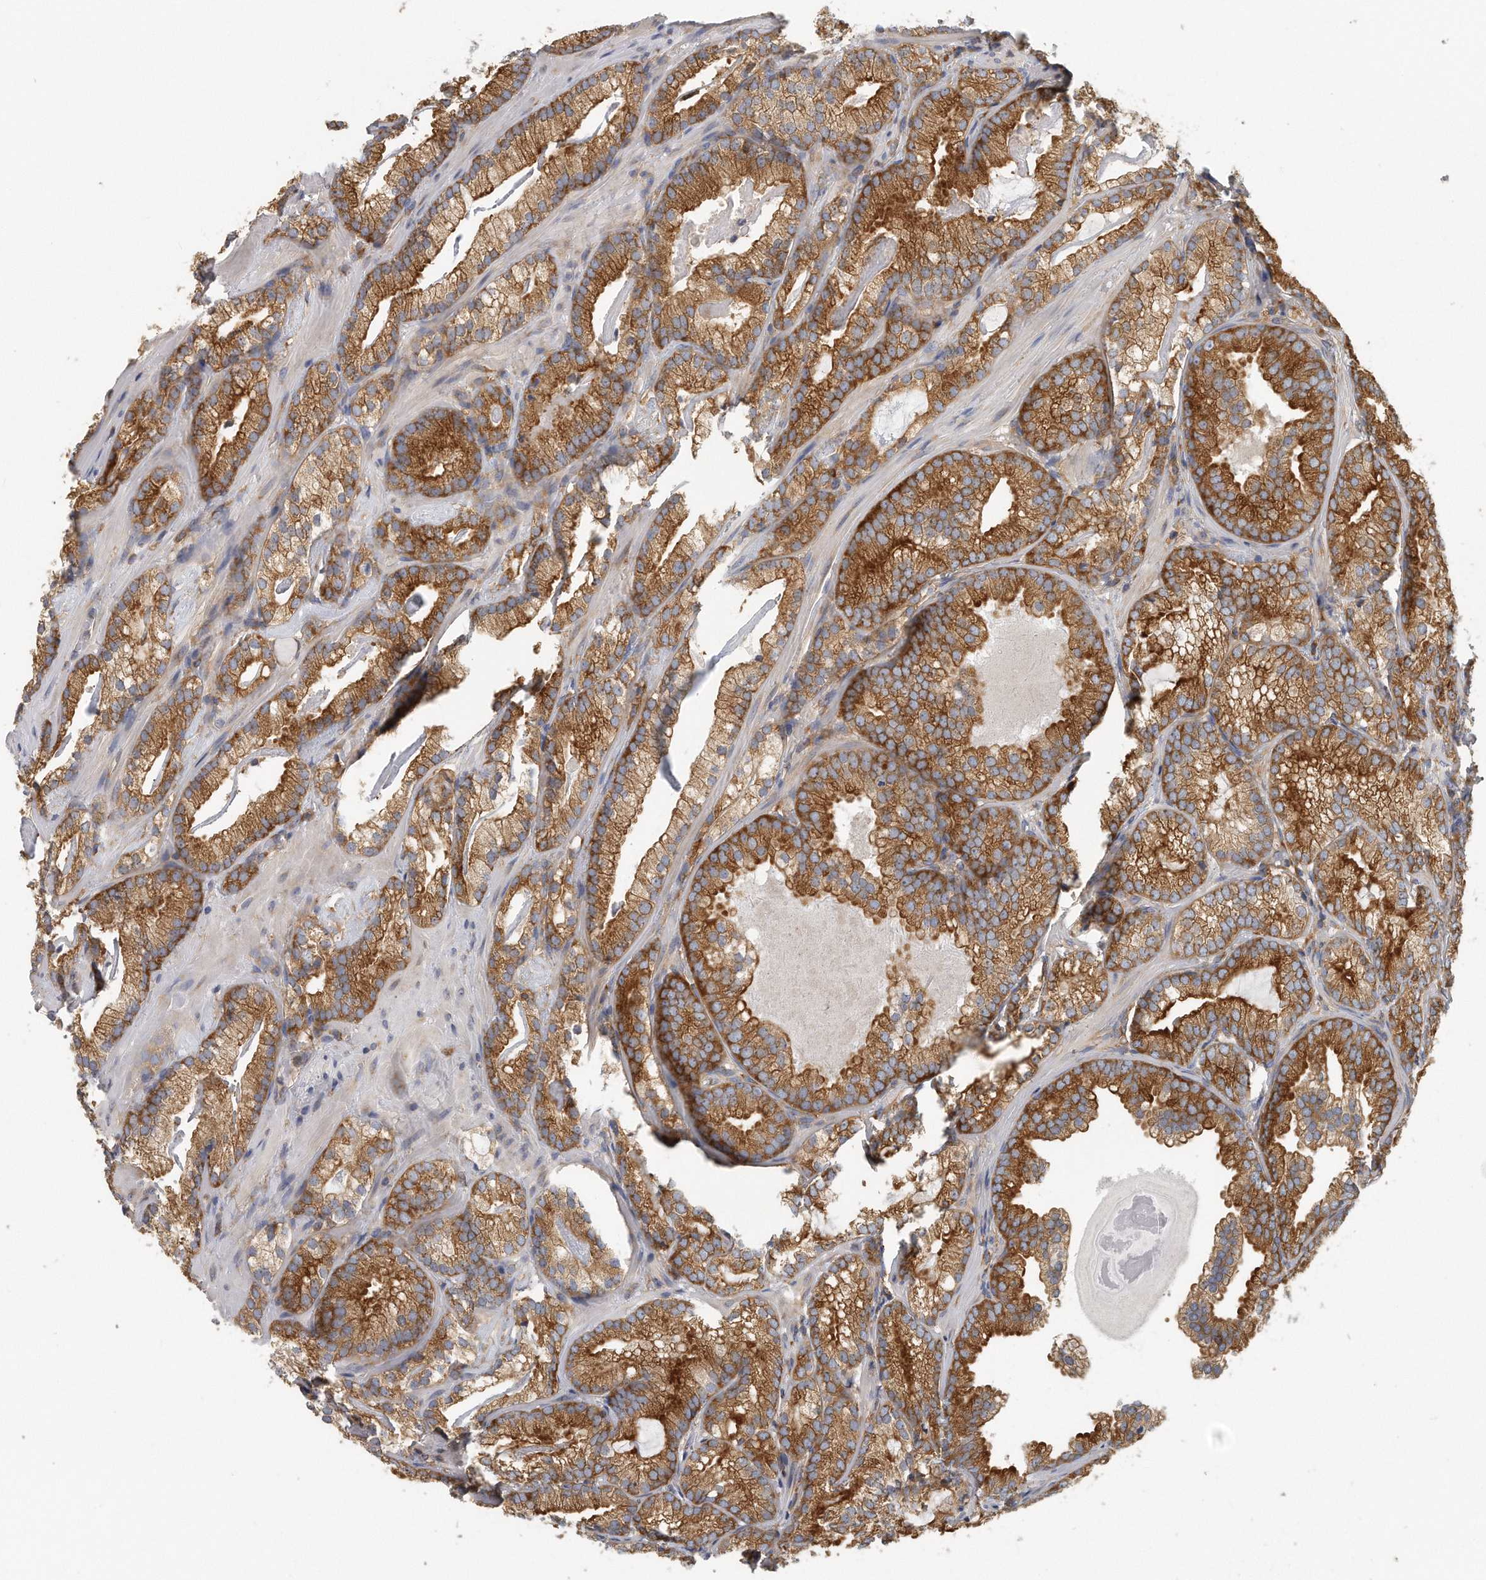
{"staining": {"intensity": "strong", "quantity": ">75%", "location": "cytoplasmic/membranous"}, "tissue": "prostate cancer", "cell_type": "Tumor cells", "image_type": "cancer", "snomed": [{"axis": "morphology", "description": "Adenocarcinoma, Low grade"}, {"axis": "topography", "description": "Prostate"}], "caption": "An image of prostate cancer (low-grade adenocarcinoma) stained for a protein exhibits strong cytoplasmic/membranous brown staining in tumor cells.", "gene": "EIF3I", "patient": {"sex": "male", "age": 72}}